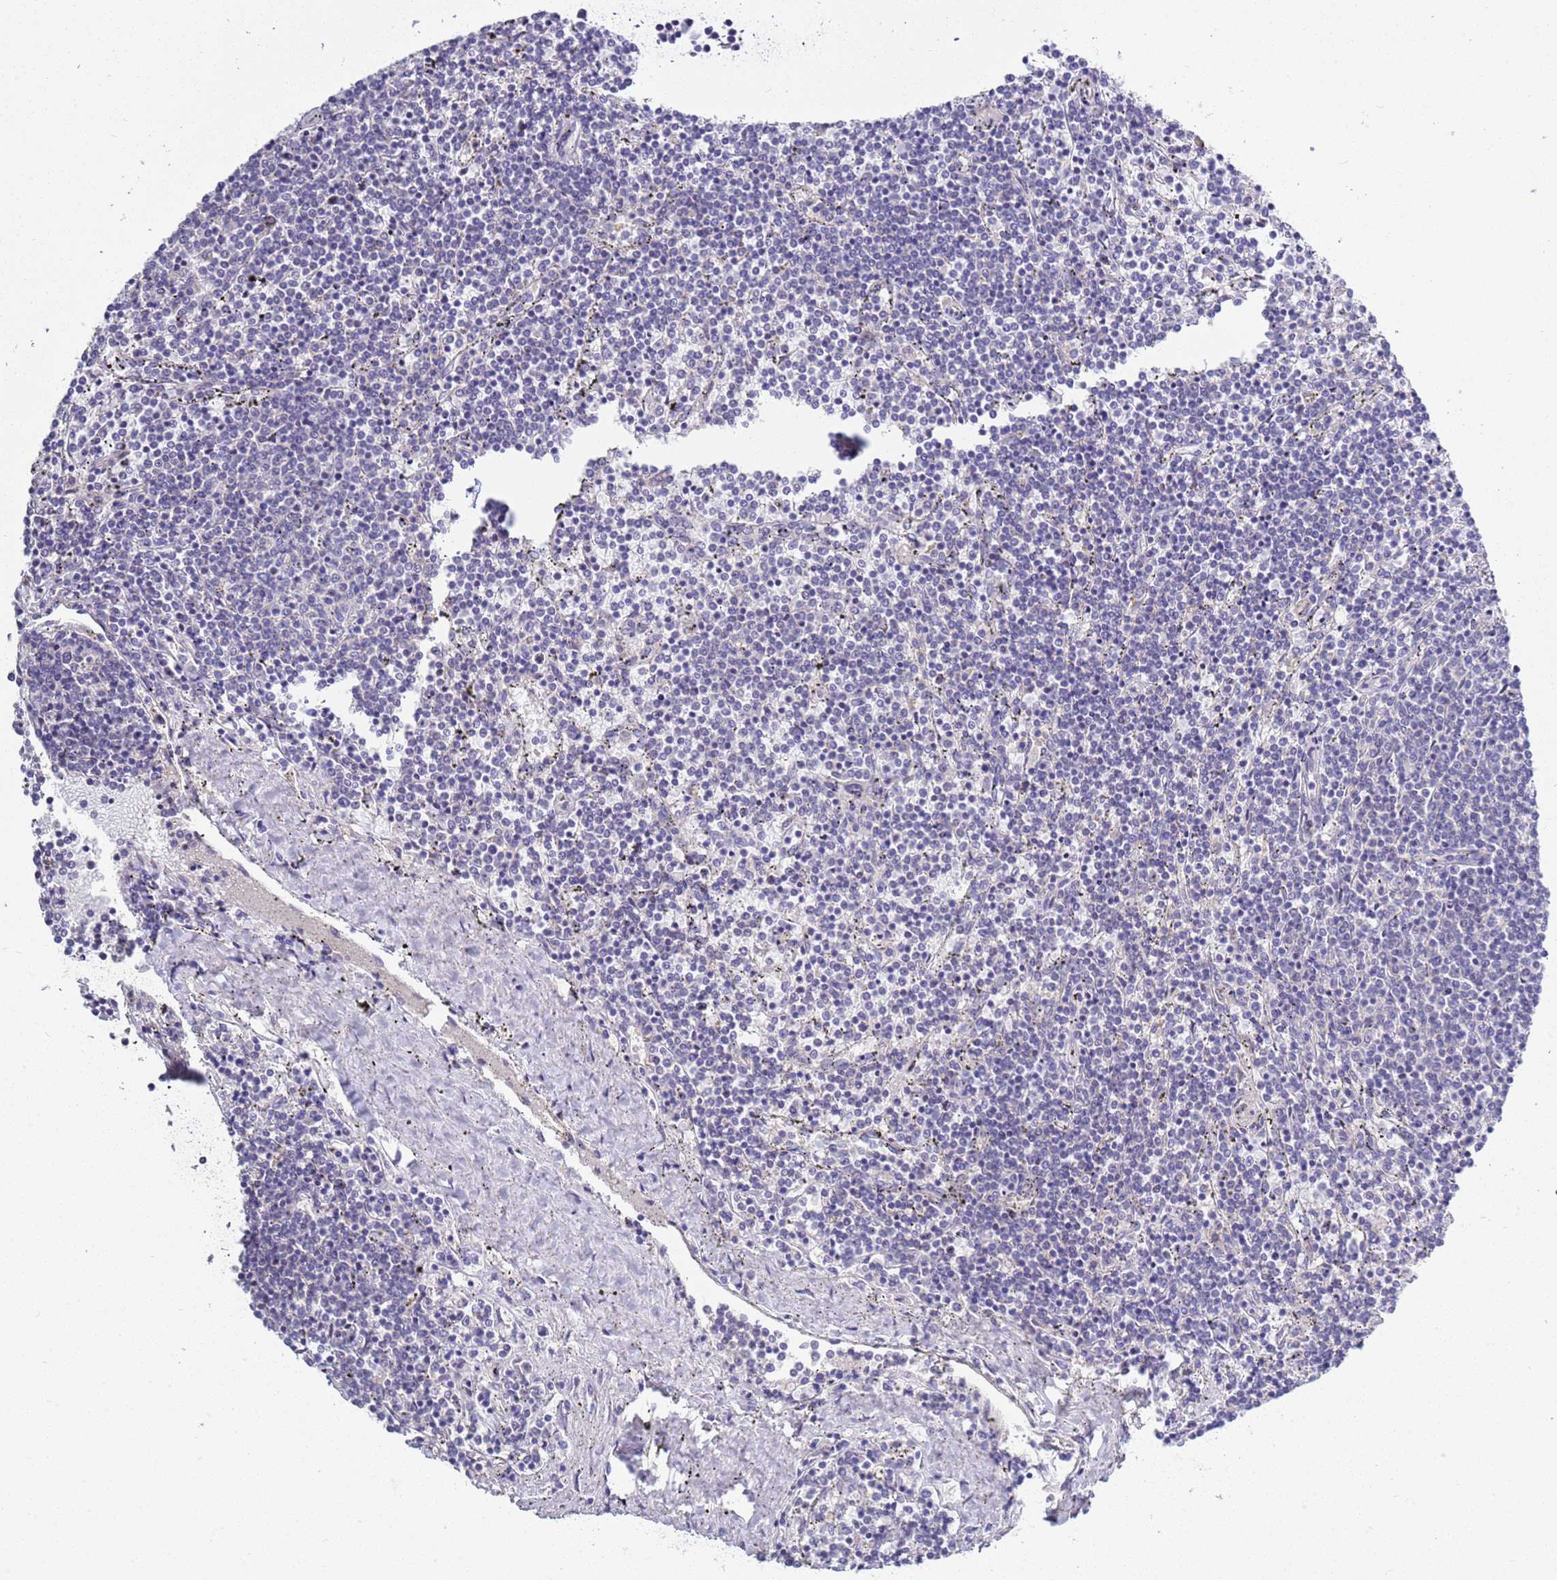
{"staining": {"intensity": "negative", "quantity": "none", "location": "none"}, "tissue": "lymphoma", "cell_type": "Tumor cells", "image_type": "cancer", "snomed": [{"axis": "morphology", "description": "Malignant lymphoma, non-Hodgkin's type, Low grade"}, {"axis": "topography", "description": "Spleen"}], "caption": "Immunohistochemistry (IHC) image of human malignant lymphoma, non-Hodgkin's type (low-grade) stained for a protein (brown), which displays no staining in tumor cells. (Stains: DAB immunohistochemistry (IHC) with hematoxylin counter stain, Microscopy: brightfield microscopy at high magnification).", "gene": "BRMS1L", "patient": {"sex": "female", "age": 50}}